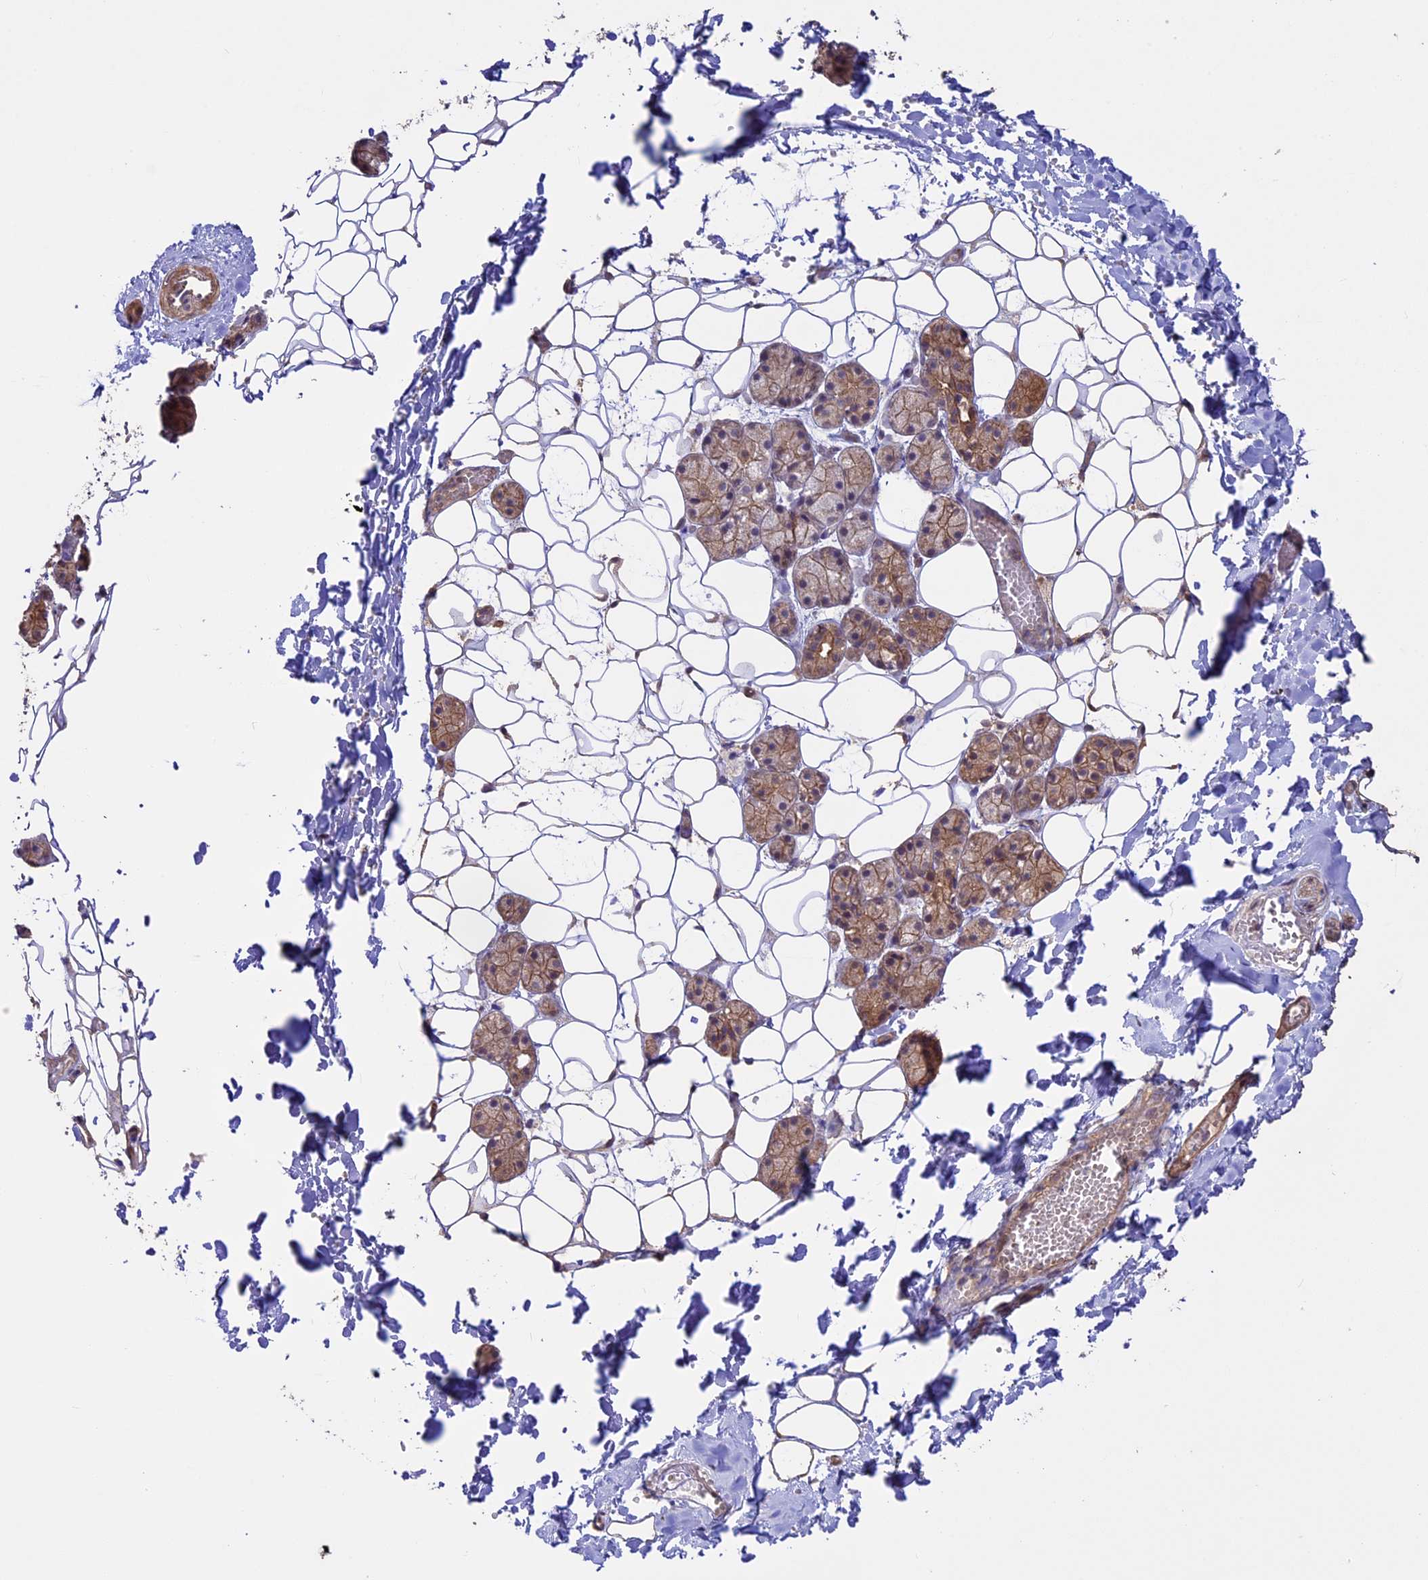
{"staining": {"intensity": "moderate", "quantity": "25%-75%", "location": "cytoplasmic/membranous"}, "tissue": "salivary gland", "cell_type": "Glandular cells", "image_type": "normal", "snomed": [{"axis": "morphology", "description": "Normal tissue, NOS"}, {"axis": "topography", "description": "Salivary gland"}], "caption": "Brown immunohistochemical staining in normal salivary gland displays moderate cytoplasmic/membranous staining in about 25%-75% of glandular cells.", "gene": "BCAS4", "patient": {"sex": "female", "age": 33}}